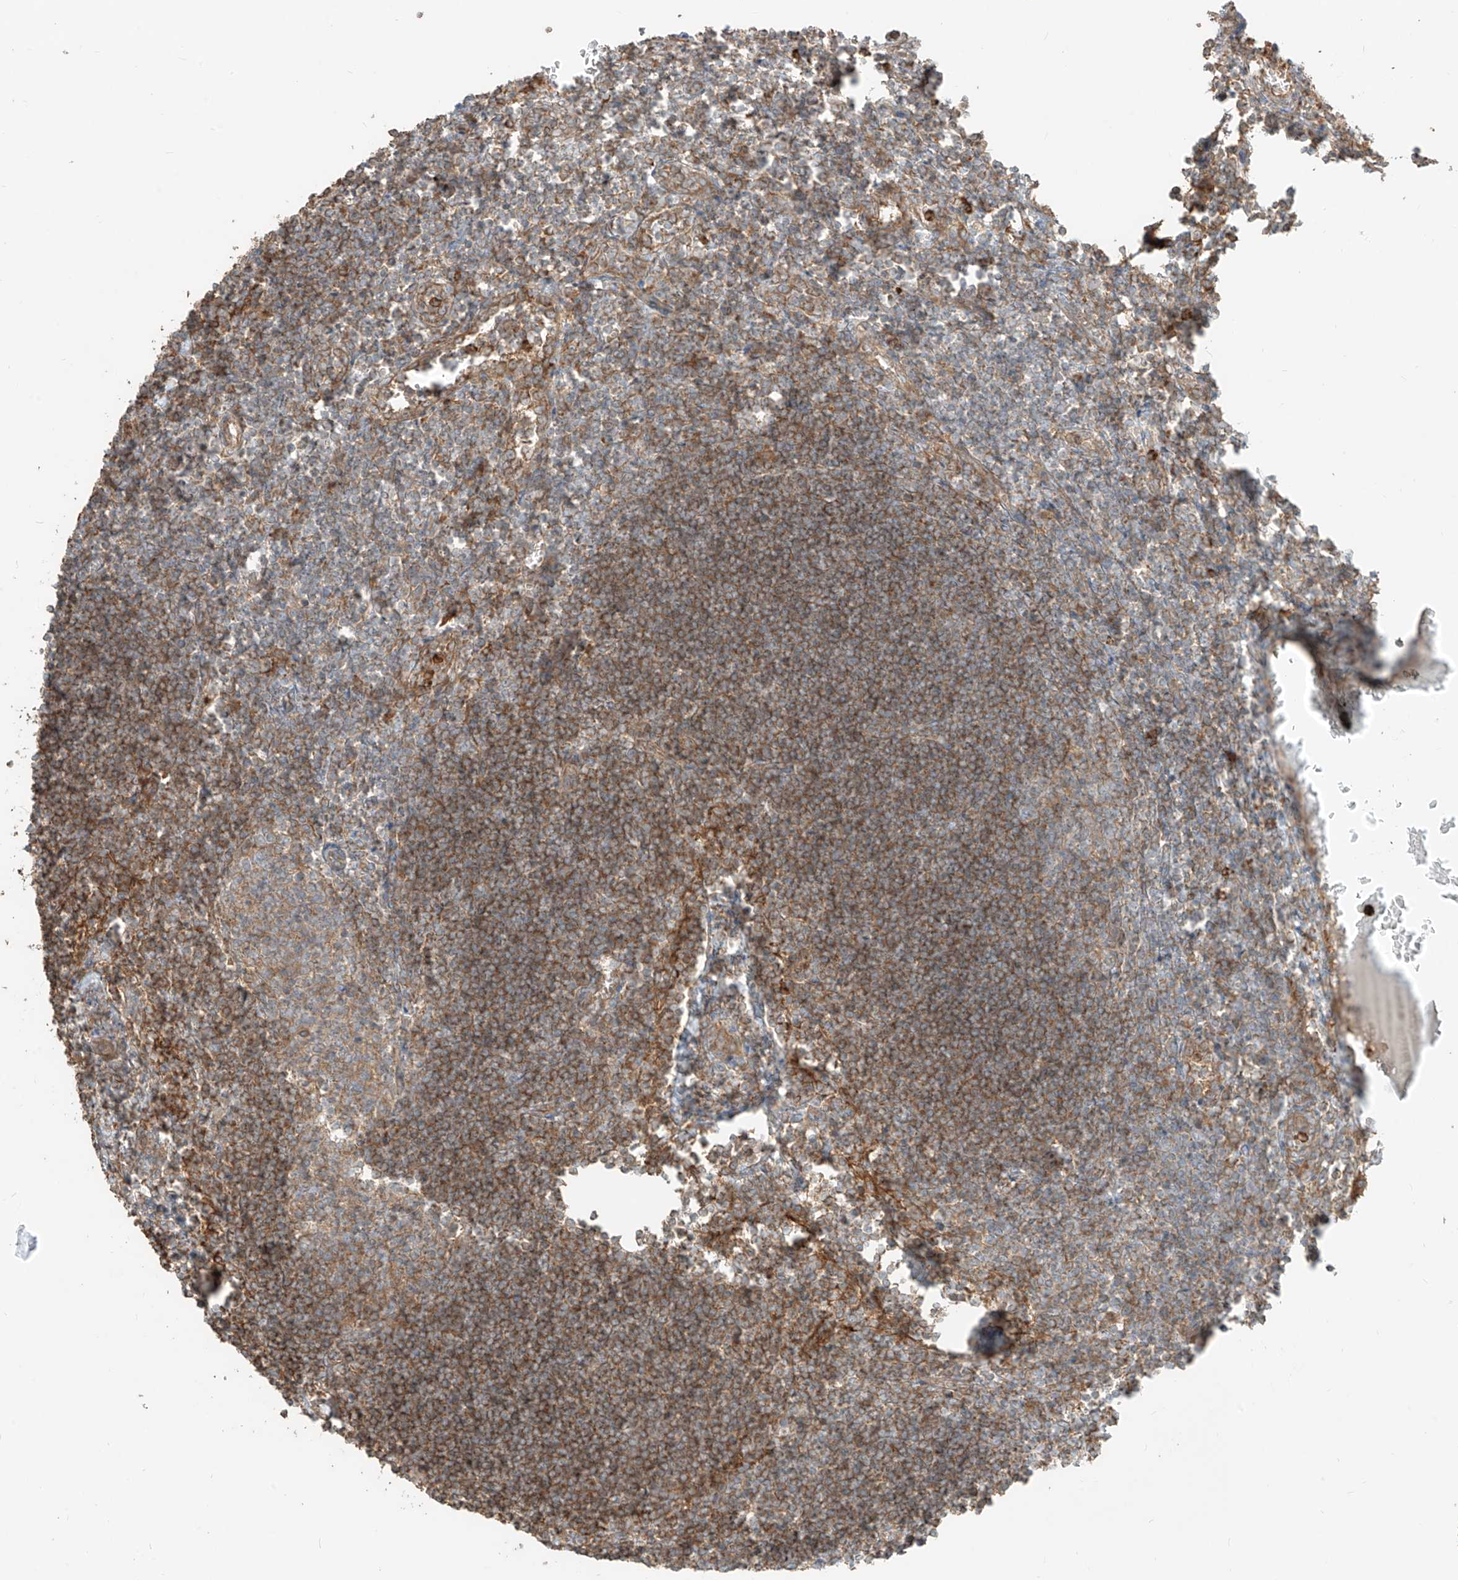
{"staining": {"intensity": "moderate", "quantity": ">75%", "location": "cytoplasmic/membranous"}, "tissue": "lymph node", "cell_type": "Germinal center cells", "image_type": "normal", "snomed": [{"axis": "morphology", "description": "Normal tissue, NOS"}, {"axis": "morphology", "description": "Malignant melanoma, Metastatic site"}, {"axis": "topography", "description": "Lymph node"}], "caption": "A medium amount of moderate cytoplasmic/membranous expression is seen in approximately >75% of germinal center cells in unremarkable lymph node. The protein of interest is stained brown, and the nuclei are stained in blue (DAB IHC with brightfield microscopy, high magnification).", "gene": "CCDC115", "patient": {"sex": "male", "age": 41}}